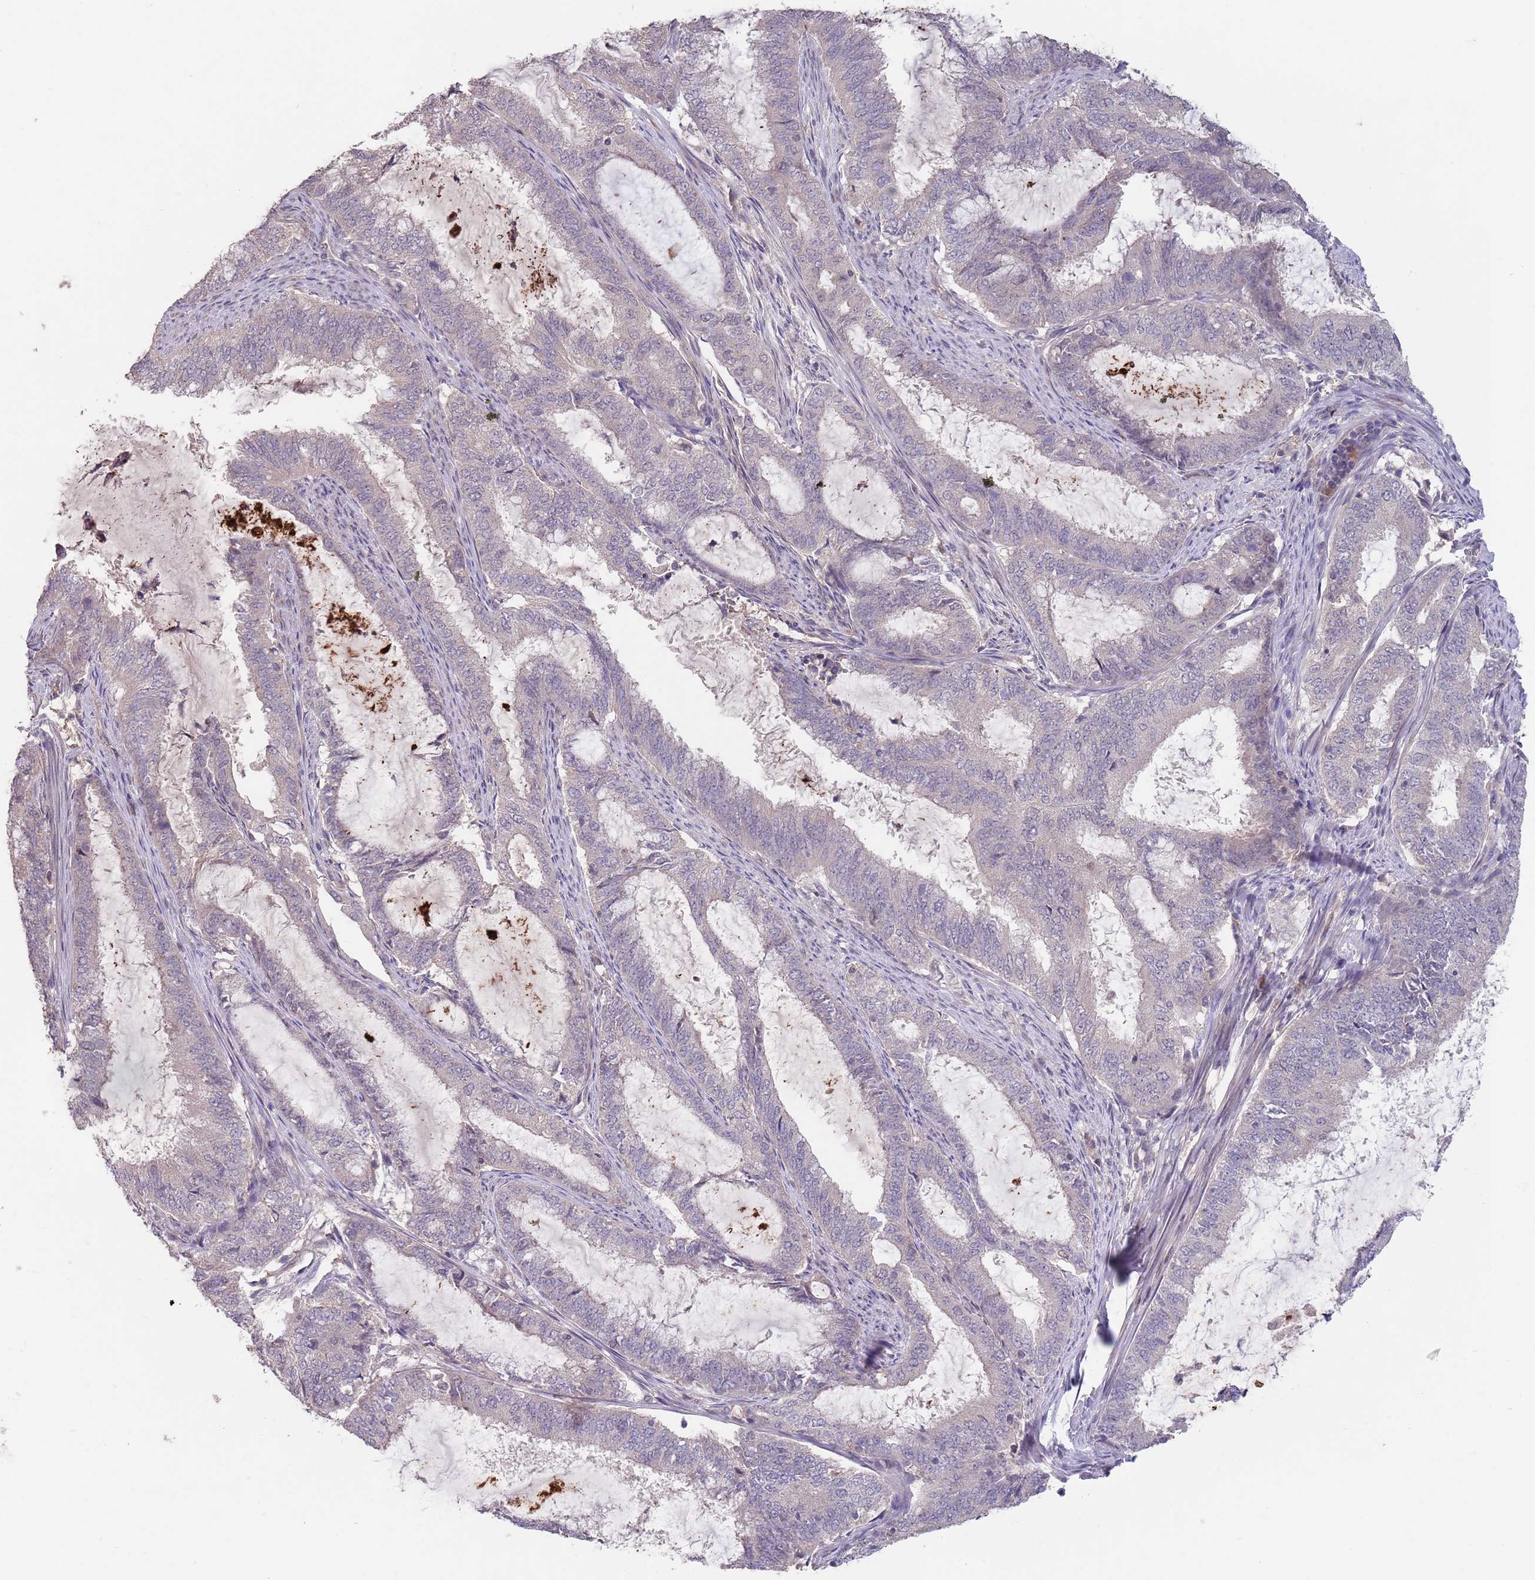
{"staining": {"intensity": "weak", "quantity": "<25%", "location": "cytoplasmic/membranous"}, "tissue": "endometrial cancer", "cell_type": "Tumor cells", "image_type": "cancer", "snomed": [{"axis": "morphology", "description": "Adenocarcinoma, NOS"}, {"axis": "topography", "description": "Endometrium"}], "caption": "Immunohistochemistry (IHC) of human adenocarcinoma (endometrial) reveals no expression in tumor cells.", "gene": "MEI1", "patient": {"sex": "female", "age": 51}}